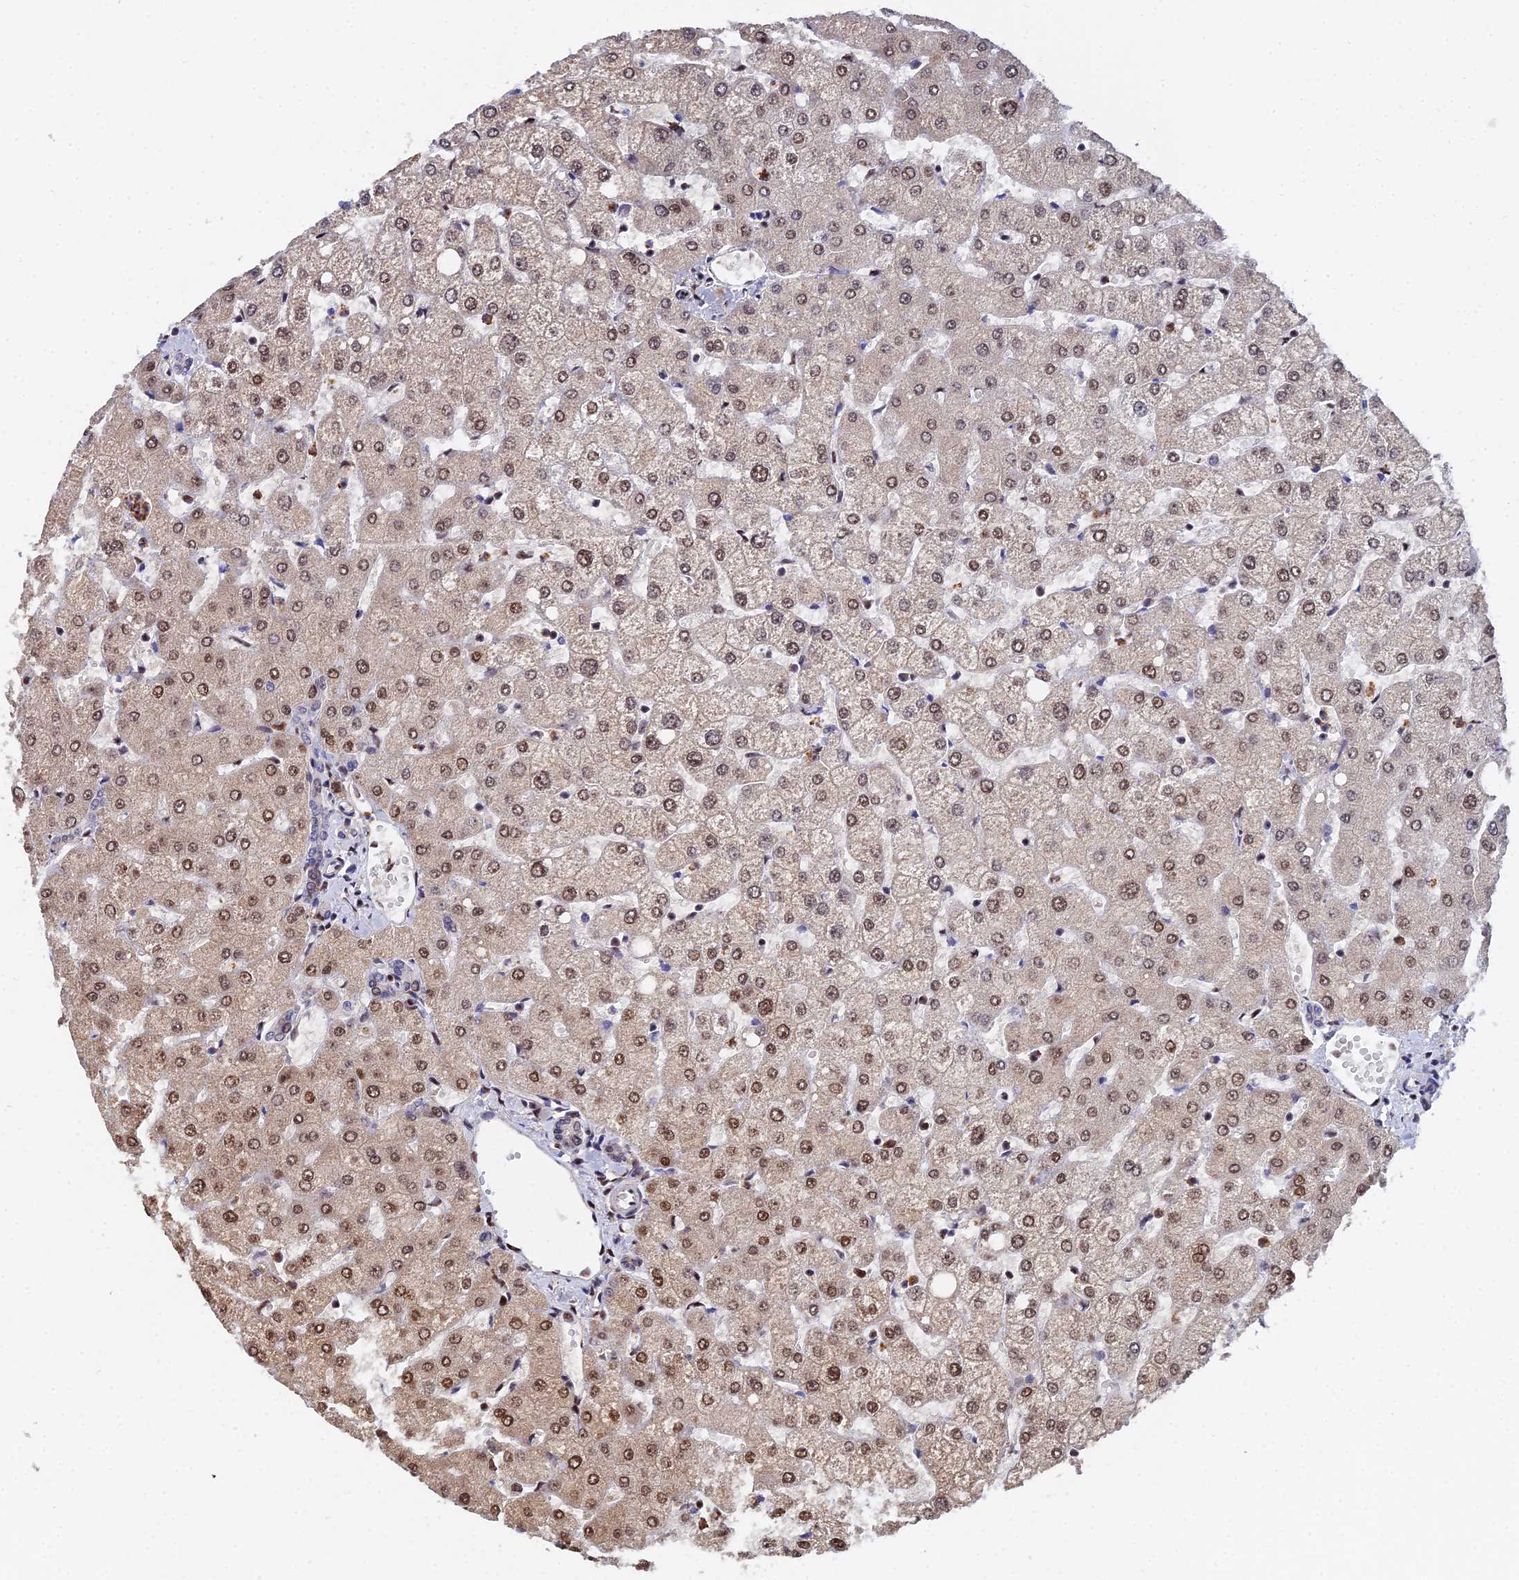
{"staining": {"intensity": "weak", "quantity": ">75%", "location": "nuclear"}, "tissue": "liver", "cell_type": "Cholangiocytes", "image_type": "normal", "snomed": [{"axis": "morphology", "description": "Normal tissue, NOS"}, {"axis": "topography", "description": "Liver"}], "caption": "Immunohistochemistry (IHC) (DAB (3,3'-diaminobenzidine)) staining of benign human liver reveals weak nuclear protein expression in about >75% of cholangiocytes.", "gene": "TIFA", "patient": {"sex": "female", "age": 54}}